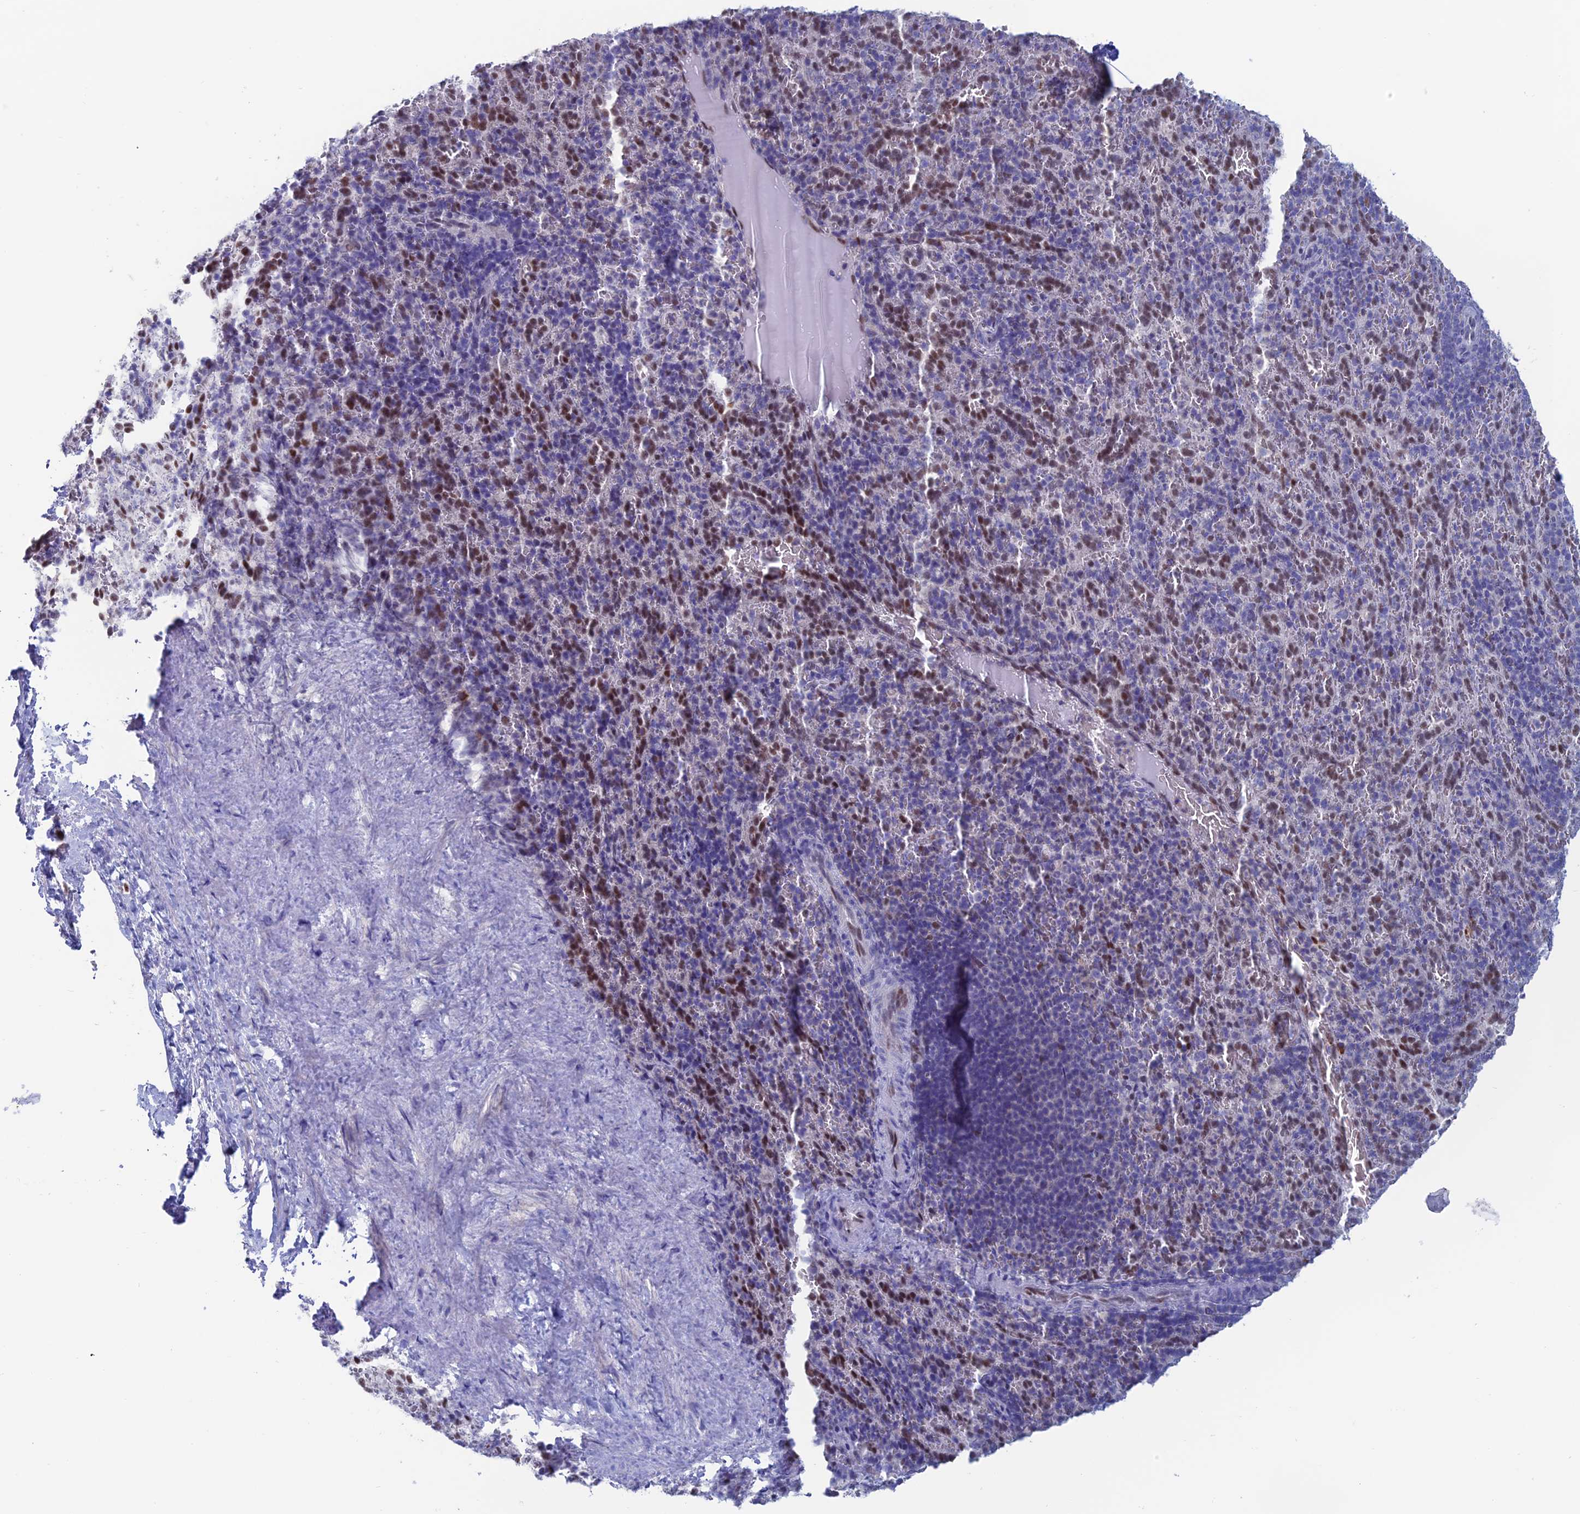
{"staining": {"intensity": "moderate", "quantity": "25%-75%", "location": "nuclear"}, "tissue": "spleen", "cell_type": "Cells in red pulp", "image_type": "normal", "snomed": [{"axis": "morphology", "description": "Normal tissue, NOS"}, {"axis": "topography", "description": "Spleen"}], "caption": "Protein analysis of normal spleen demonstrates moderate nuclear positivity in approximately 25%-75% of cells in red pulp. The staining was performed using DAB to visualize the protein expression in brown, while the nuclei were stained in blue with hematoxylin (Magnification: 20x).", "gene": "NOL4L", "patient": {"sex": "female", "age": 21}}